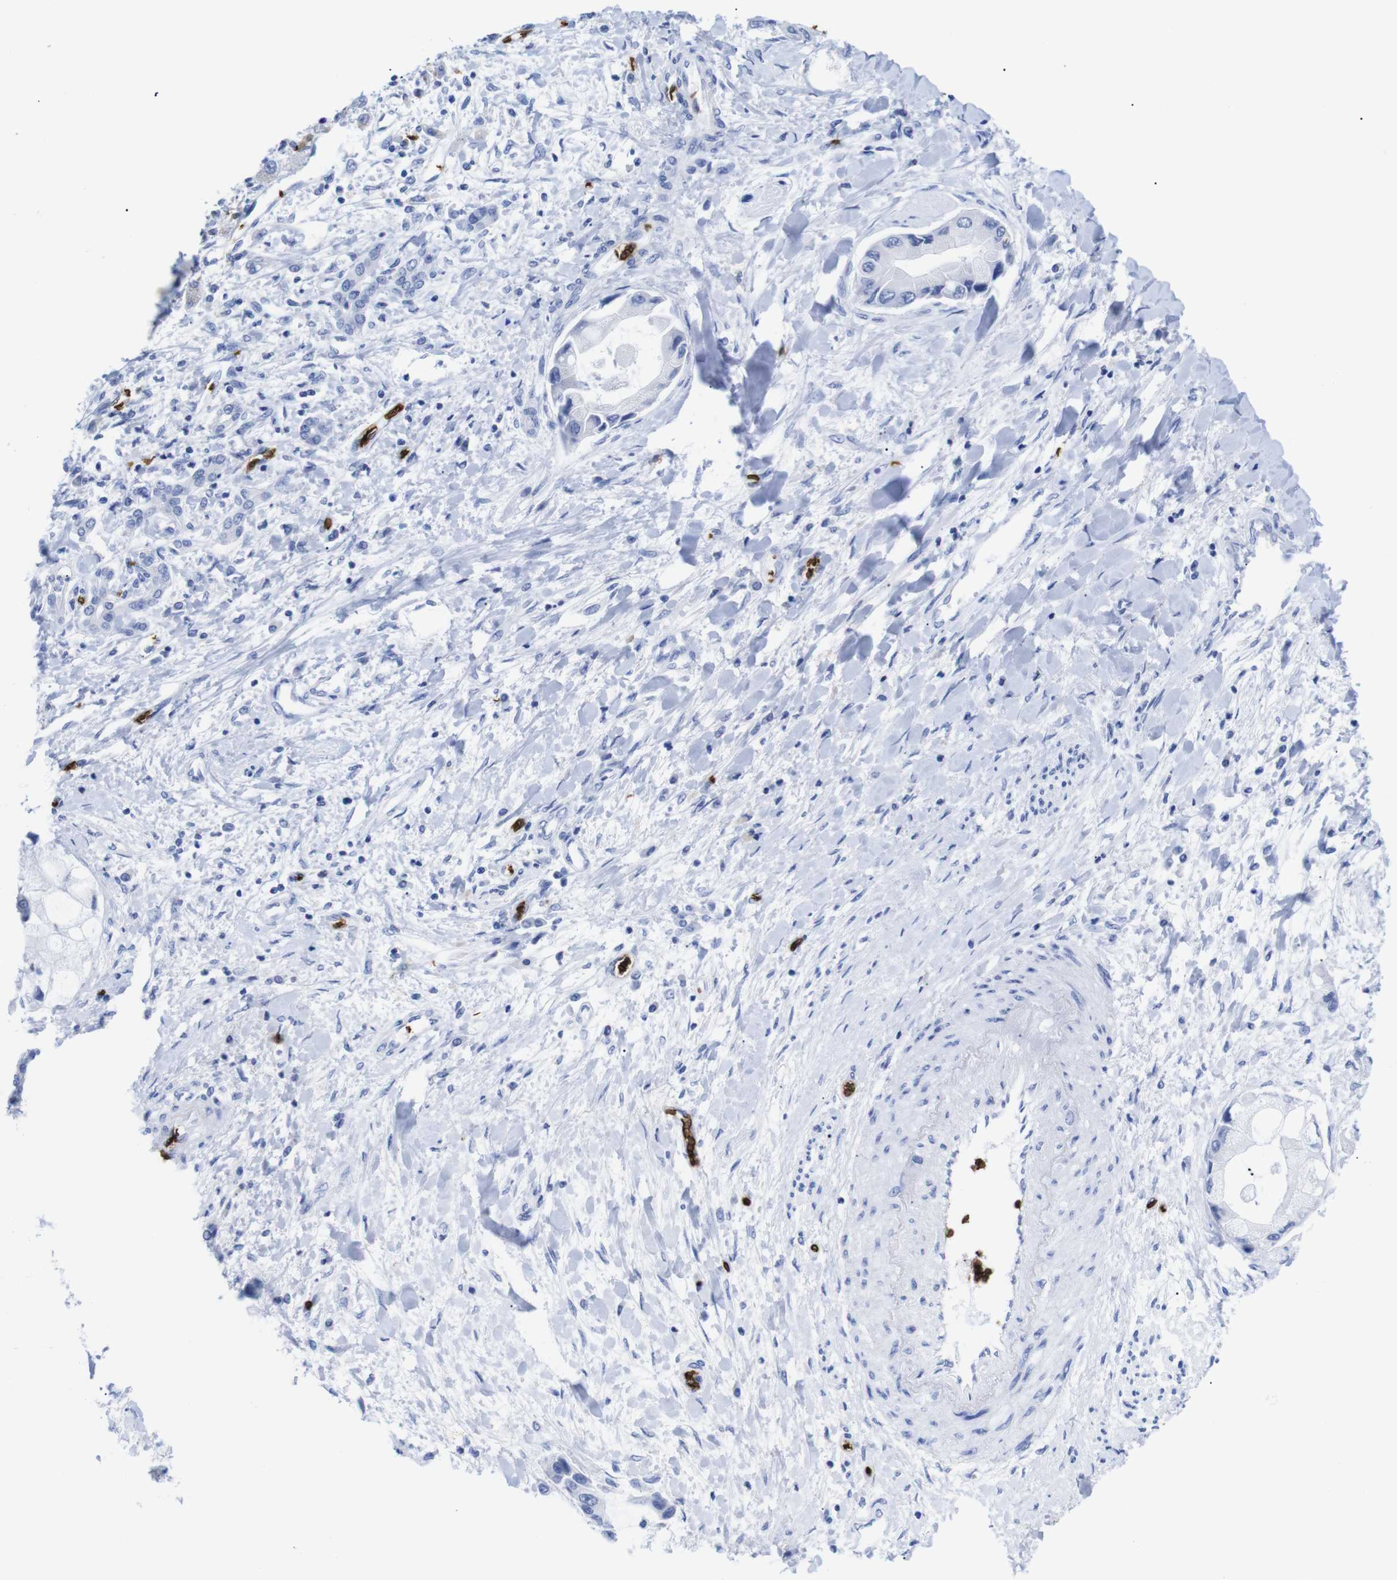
{"staining": {"intensity": "negative", "quantity": "none", "location": "none"}, "tissue": "liver cancer", "cell_type": "Tumor cells", "image_type": "cancer", "snomed": [{"axis": "morphology", "description": "Cholangiocarcinoma"}, {"axis": "topography", "description": "Liver"}], "caption": "Immunohistochemical staining of liver cancer (cholangiocarcinoma) displays no significant staining in tumor cells. Nuclei are stained in blue.", "gene": "S1PR2", "patient": {"sex": "male", "age": 50}}